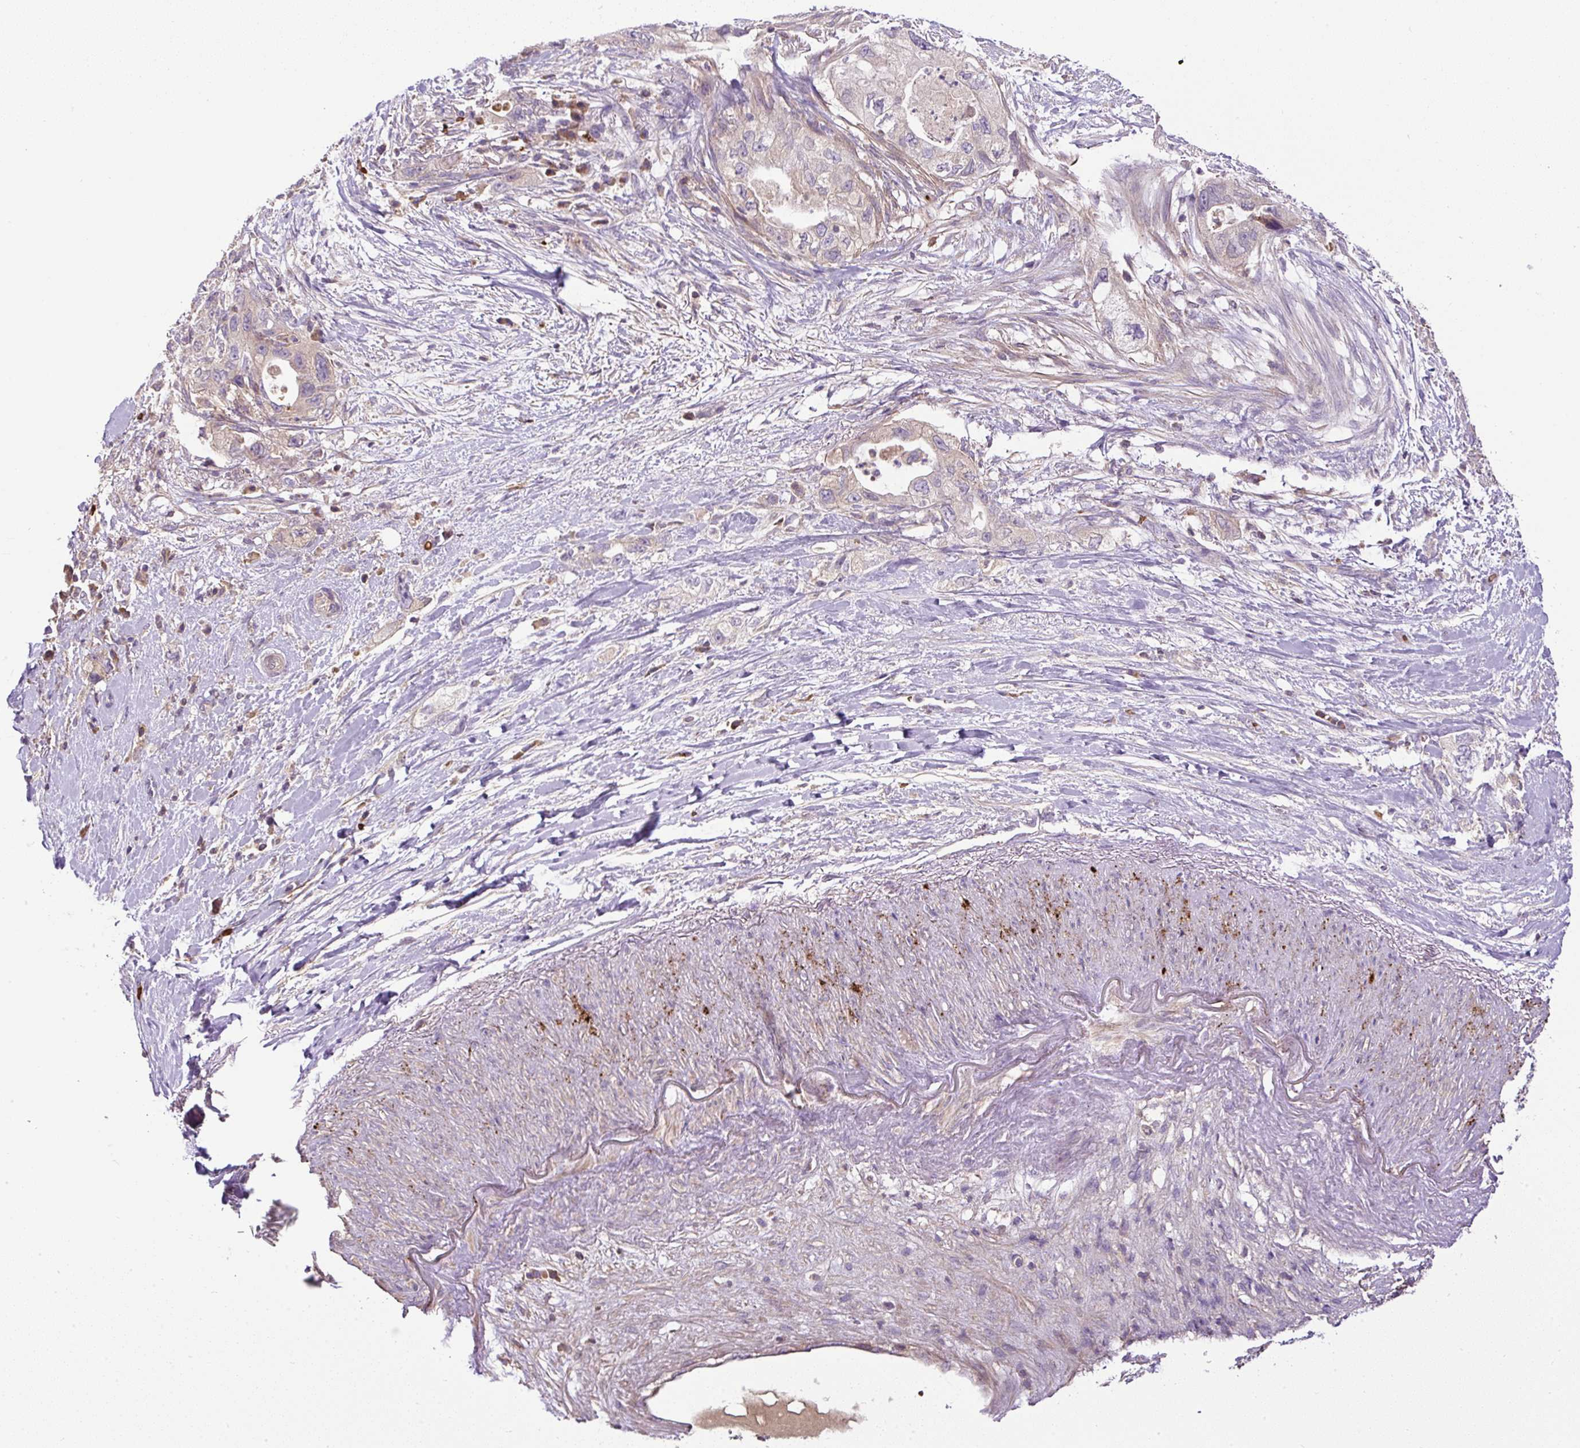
{"staining": {"intensity": "weak", "quantity": "<25%", "location": "cytoplasmic/membranous"}, "tissue": "pancreatic cancer", "cell_type": "Tumor cells", "image_type": "cancer", "snomed": [{"axis": "morphology", "description": "Adenocarcinoma, NOS"}, {"axis": "topography", "description": "Pancreas"}], "caption": "DAB (3,3'-diaminobenzidine) immunohistochemical staining of human pancreatic cancer exhibits no significant staining in tumor cells. (DAB IHC with hematoxylin counter stain).", "gene": "CXCL13", "patient": {"sex": "female", "age": 73}}